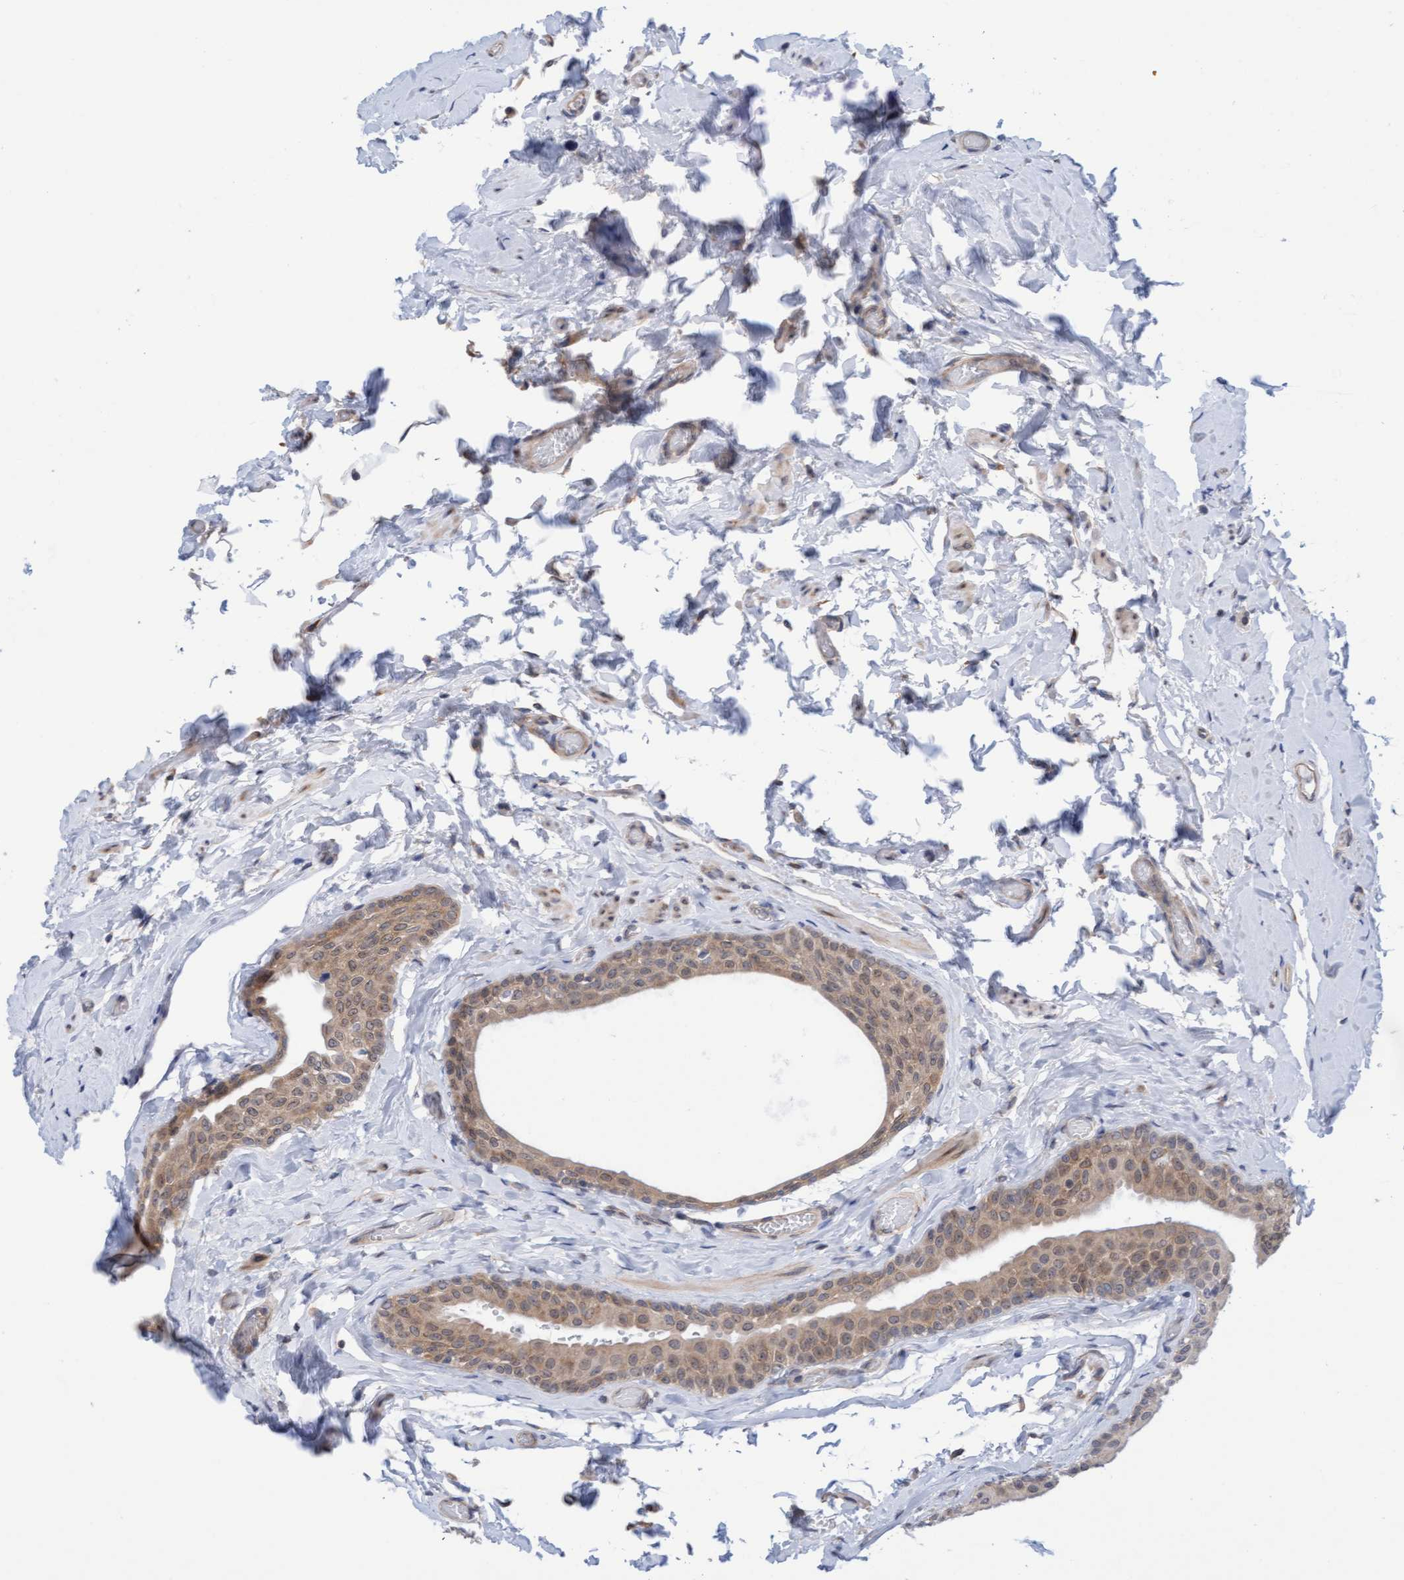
{"staining": {"intensity": "weak", "quantity": "25%-75%", "location": "cytoplasmic/membranous"}, "tissue": "epididymis", "cell_type": "Glandular cells", "image_type": "normal", "snomed": [{"axis": "morphology", "description": "Normal tissue, NOS"}, {"axis": "topography", "description": "Testis"}, {"axis": "topography", "description": "Epididymis"}], "caption": "Brown immunohistochemical staining in unremarkable human epididymis shows weak cytoplasmic/membranous expression in approximately 25%-75% of glandular cells.", "gene": "AMZ2", "patient": {"sex": "male", "age": 36}}